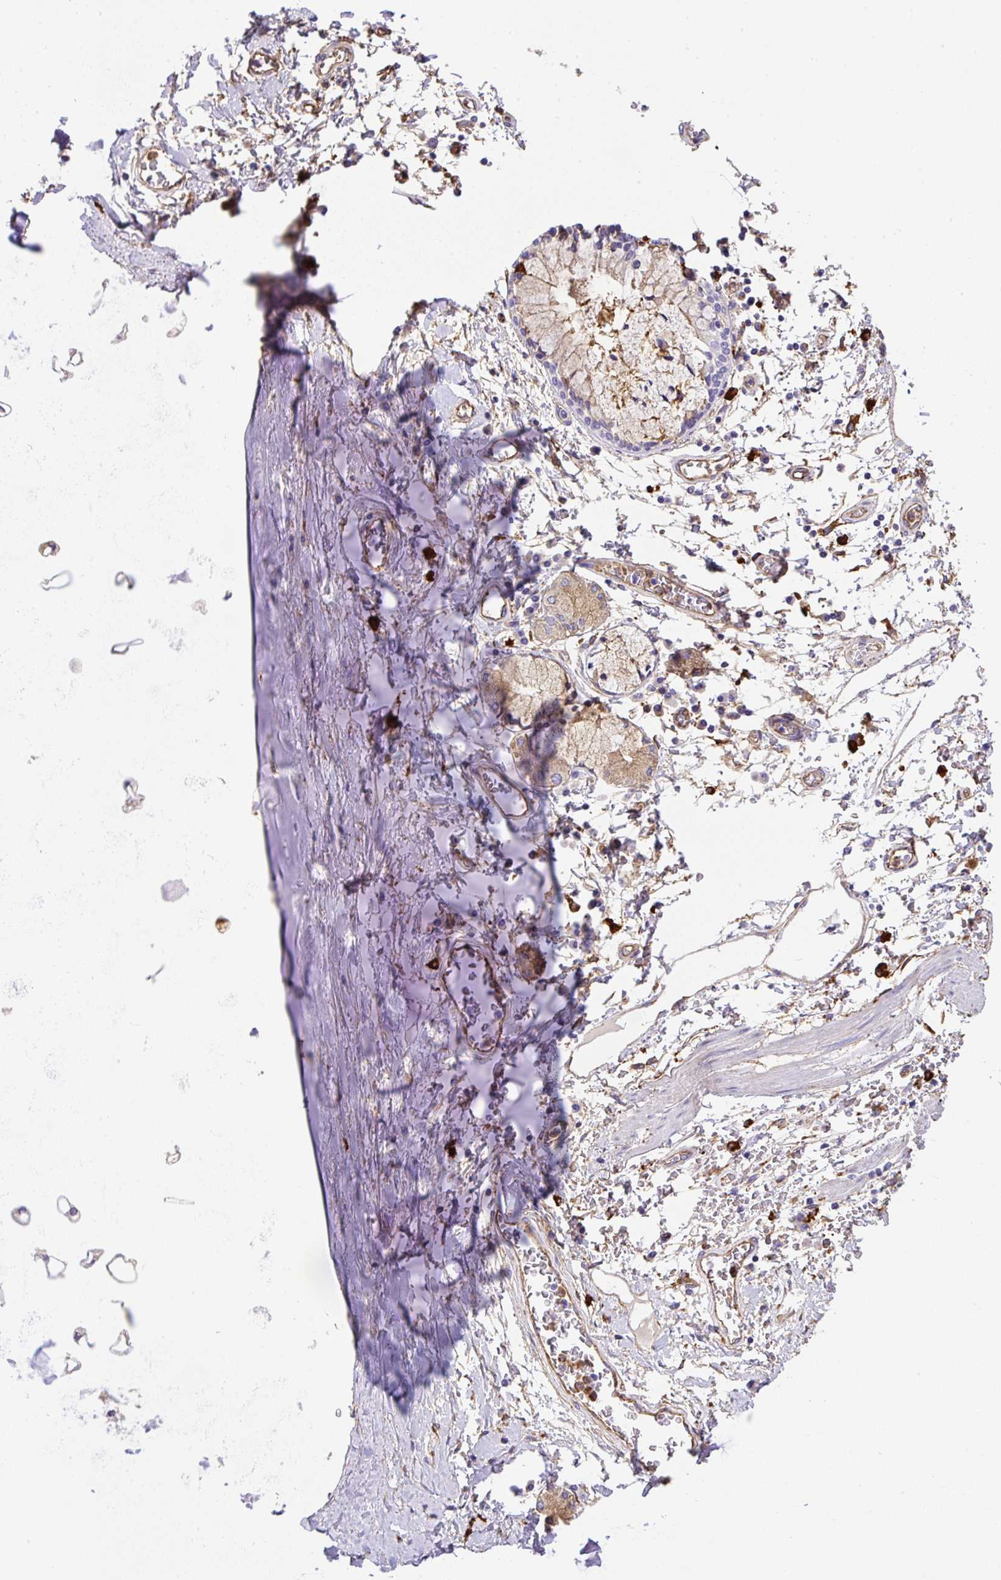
{"staining": {"intensity": "negative", "quantity": "none", "location": "none"}, "tissue": "adipose tissue", "cell_type": "Adipocytes", "image_type": "normal", "snomed": [{"axis": "morphology", "description": "Normal tissue, NOS"}, {"axis": "morphology", "description": "Degeneration, NOS"}, {"axis": "topography", "description": "Cartilage tissue"}, {"axis": "topography", "description": "Lung"}], "caption": "A photomicrograph of adipose tissue stained for a protein exhibits no brown staining in adipocytes.", "gene": "MAGEB5", "patient": {"sex": "female", "age": 61}}